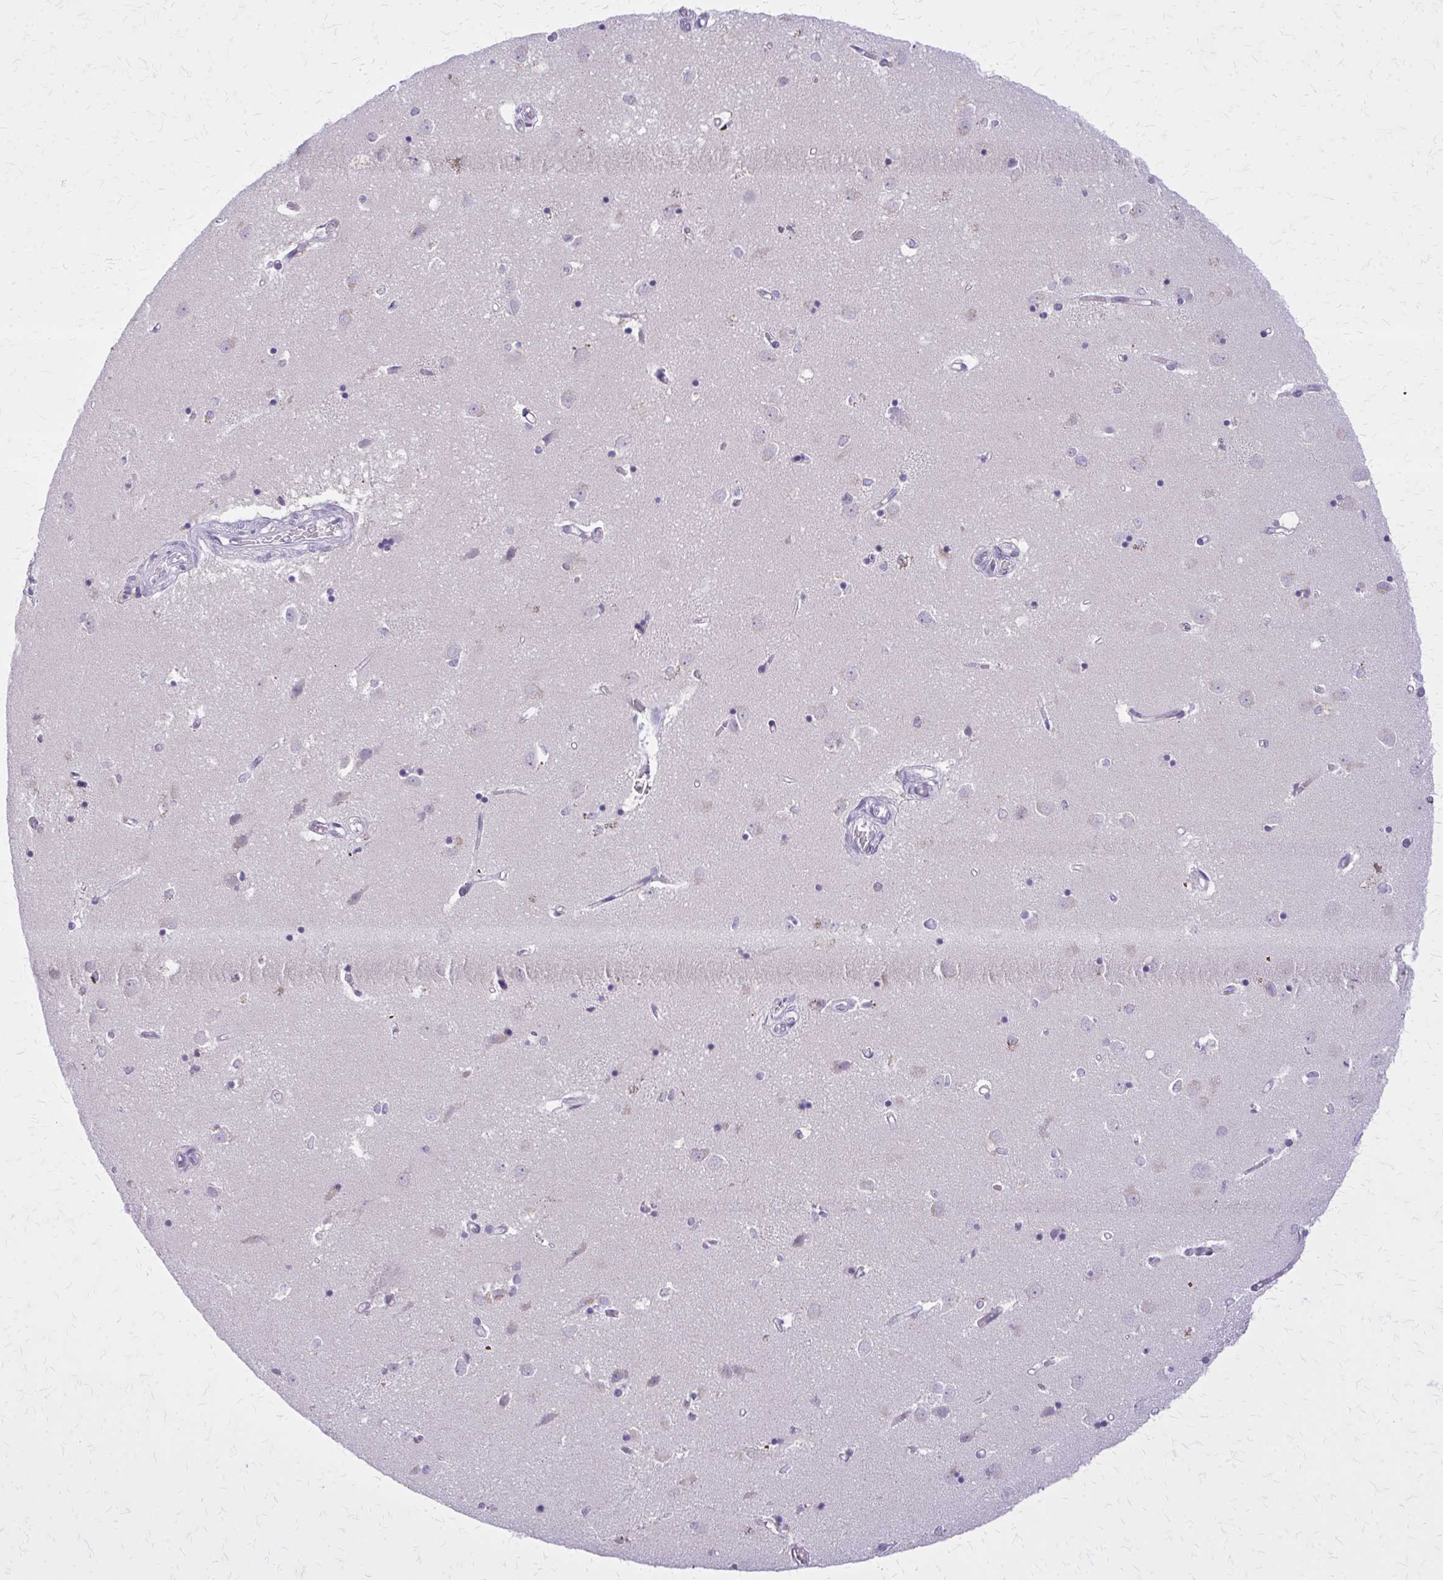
{"staining": {"intensity": "negative", "quantity": "none", "location": "none"}, "tissue": "caudate", "cell_type": "Glial cells", "image_type": "normal", "snomed": [{"axis": "morphology", "description": "Normal tissue, NOS"}, {"axis": "topography", "description": "Lateral ventricle wall"}], "caption": "This is an IHC photomicrograph of unremarkable human caudate. There is no expression in glial cells.", "gene": "GLRX", "patient": {"sex": "male", "age": 54}}